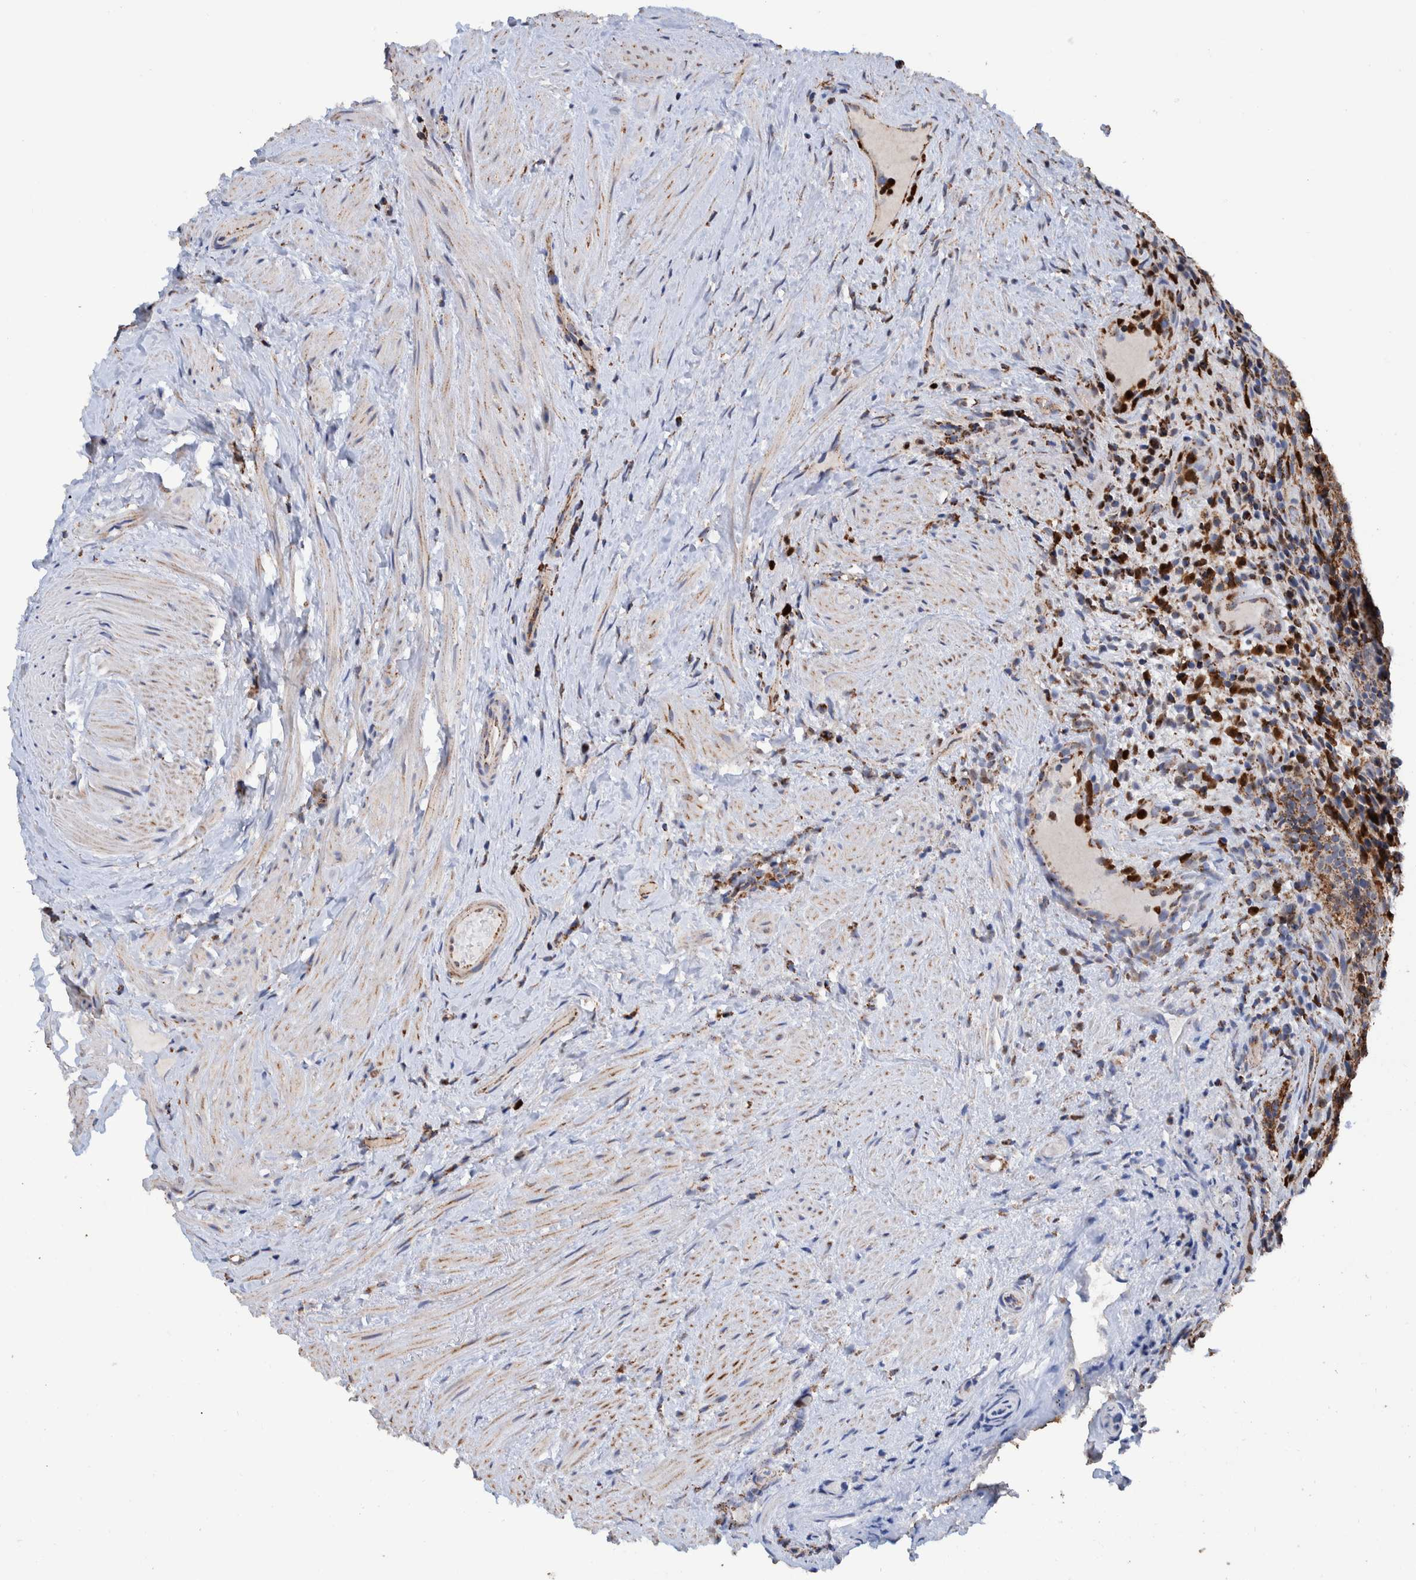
{"staining": {"intensity": "moderate", "quantity": ">75%", "location": "cytoplasmic/membranous"}, "tissue": "urothelial cancer", "cell_type": "Tumor cells", "image_type": "cancer", "snomed": [{"axis": "morphology", "description": "Urothelial carcinoma, Low grade"}, {"axis": "topography", "description": "Urinary bladder"}], "caption": "This micrograph shows immunohistochemistry (IHC) staining of human urothelial cancer, with medium moderate cytoplasmic/membranous positivity in about >75% of tumor cells.", "gene": "DECR1", "patient": {"sex": "male", "age": 86}}